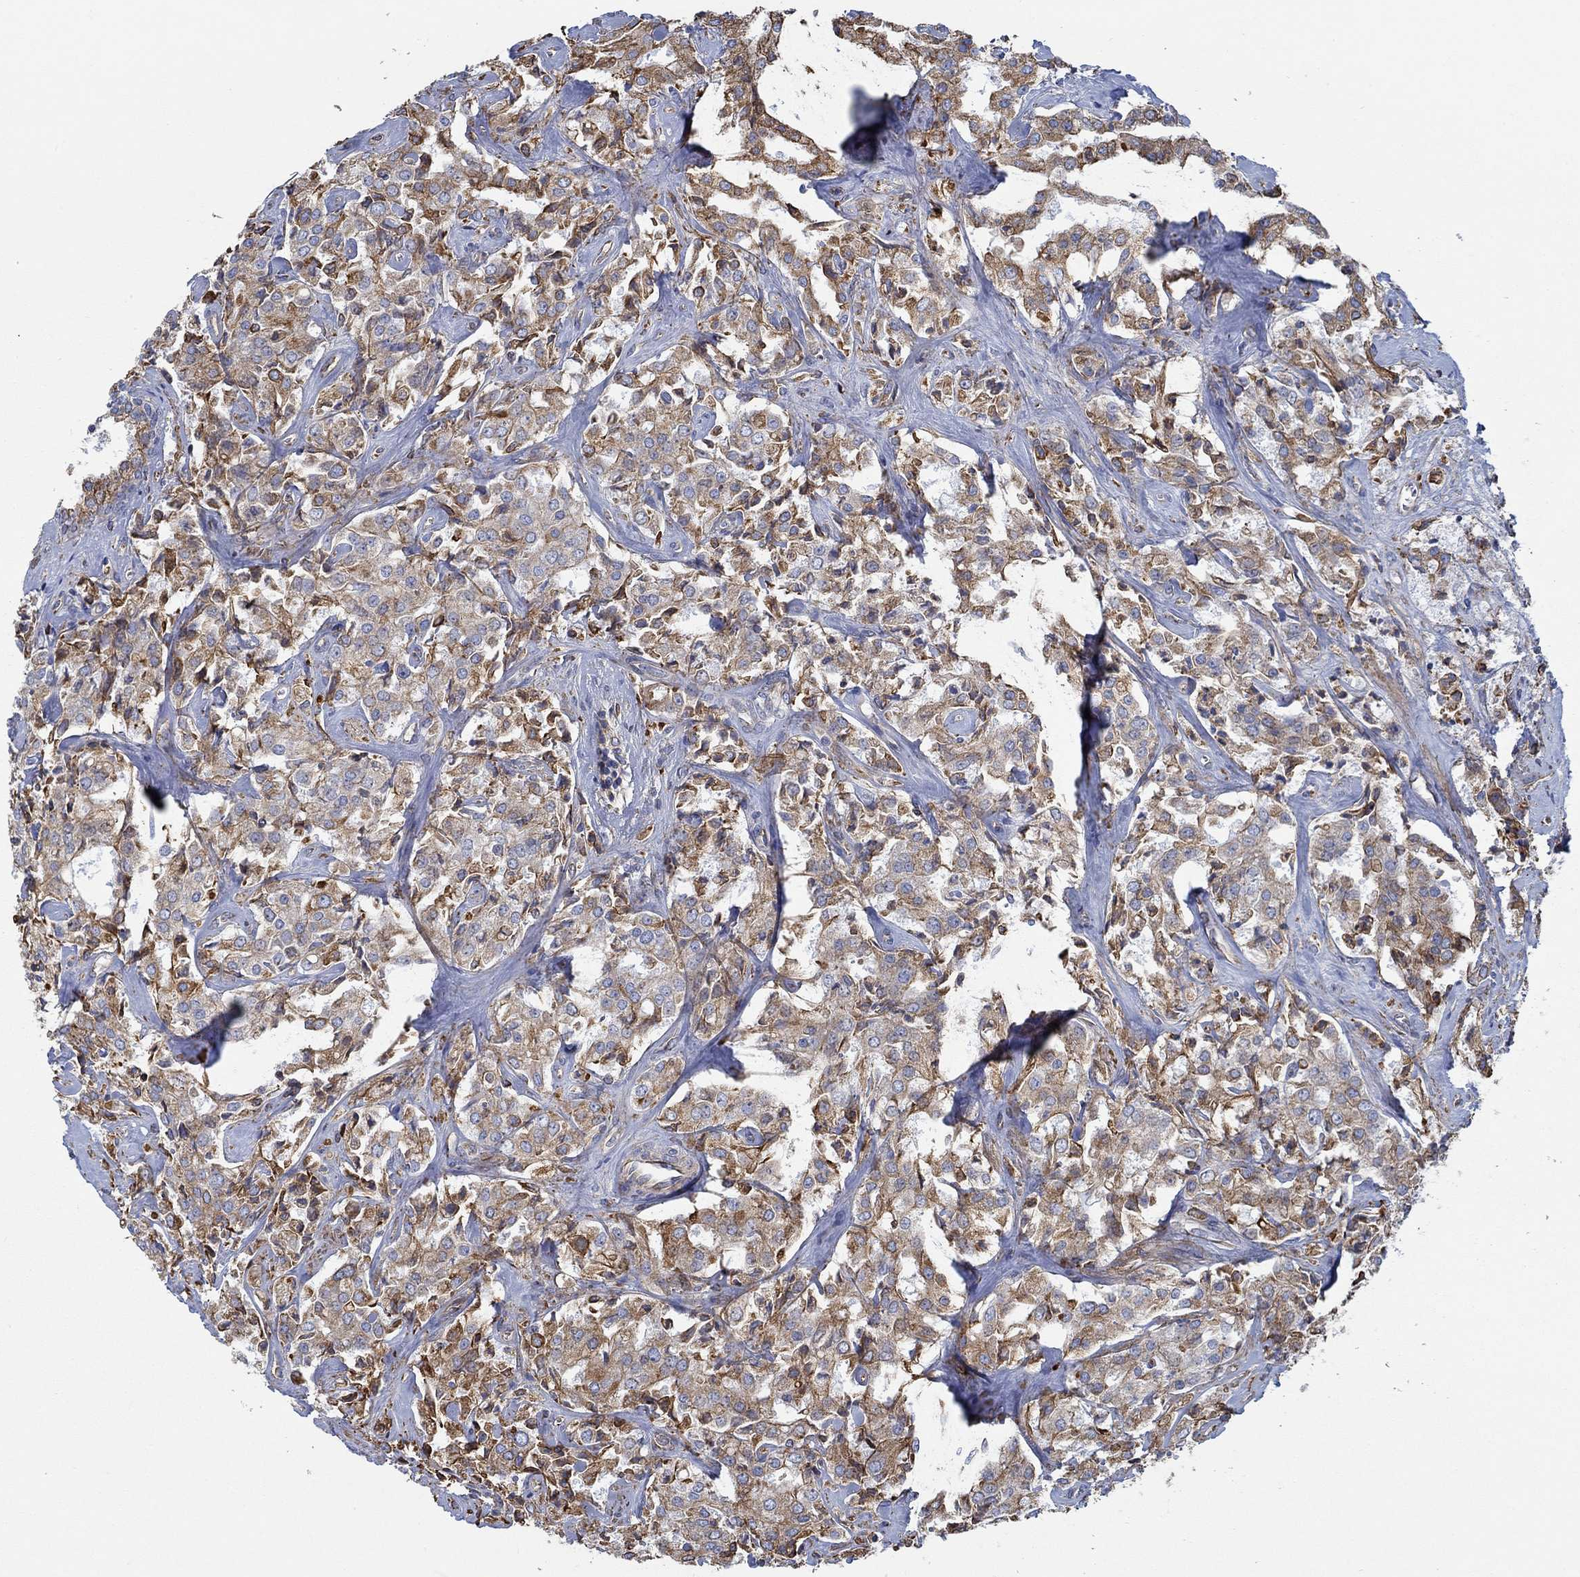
{"staining": {"intensity": "strong", "quantity": "25%-75%", "location": "cytoplasmic/membranous"}, "tissue": "prostate cancer", "cell_type": "Tumor cells", "image_type": "cancer", "snomed": [{"axis": "morphology", "description": "Adenocarcinoma, NOS"}, {"axis": "topography", "description": "Prostate"}], "caption": "Immunohistochemical staining of human adenocarcinoma (prostate) shows strong cytoplasmic/membranous protein staining in approximately 25%-75% of tumor cells.", "gene": "STC2", "patient": {"sex": "male", "age": 66}}